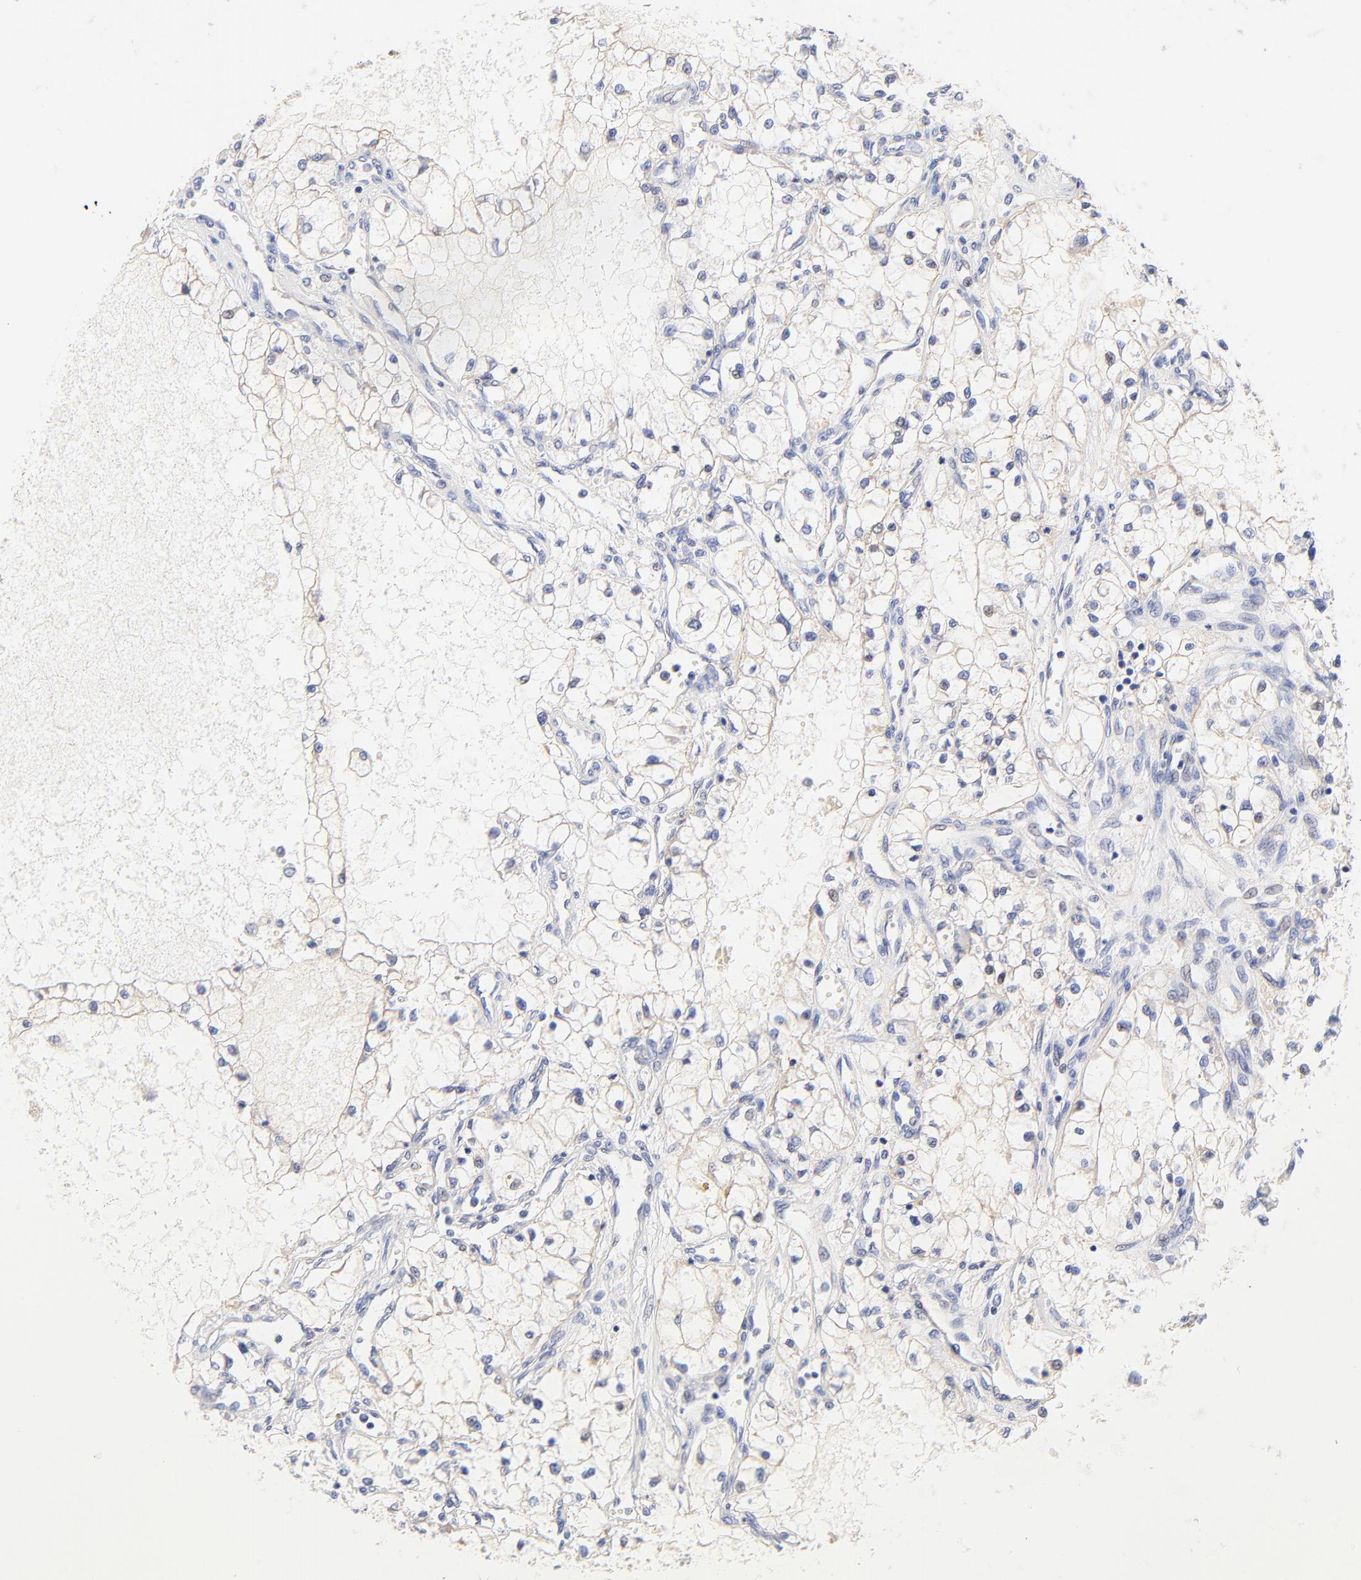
{"staining": {"intensity": "negative", "quantity": "none", "location": "none"}, "tissue": "renal cancer", "cell_type": "Tumor cells", "image_type": "cancer", "snomed": [{"axis": "morphology", "description": "Adenocarcinoma, NOS"}, {"axis": "topography", "description": "Kidney"}], "caption": "Immunohistochemistry histopathology image of renal cancer (adenocarcinoma) stained for a protein (brown), which demonstrates no expression in tumor cells.", "gene": "PTK7", "patient": {"sex": "male", "age": 61}}